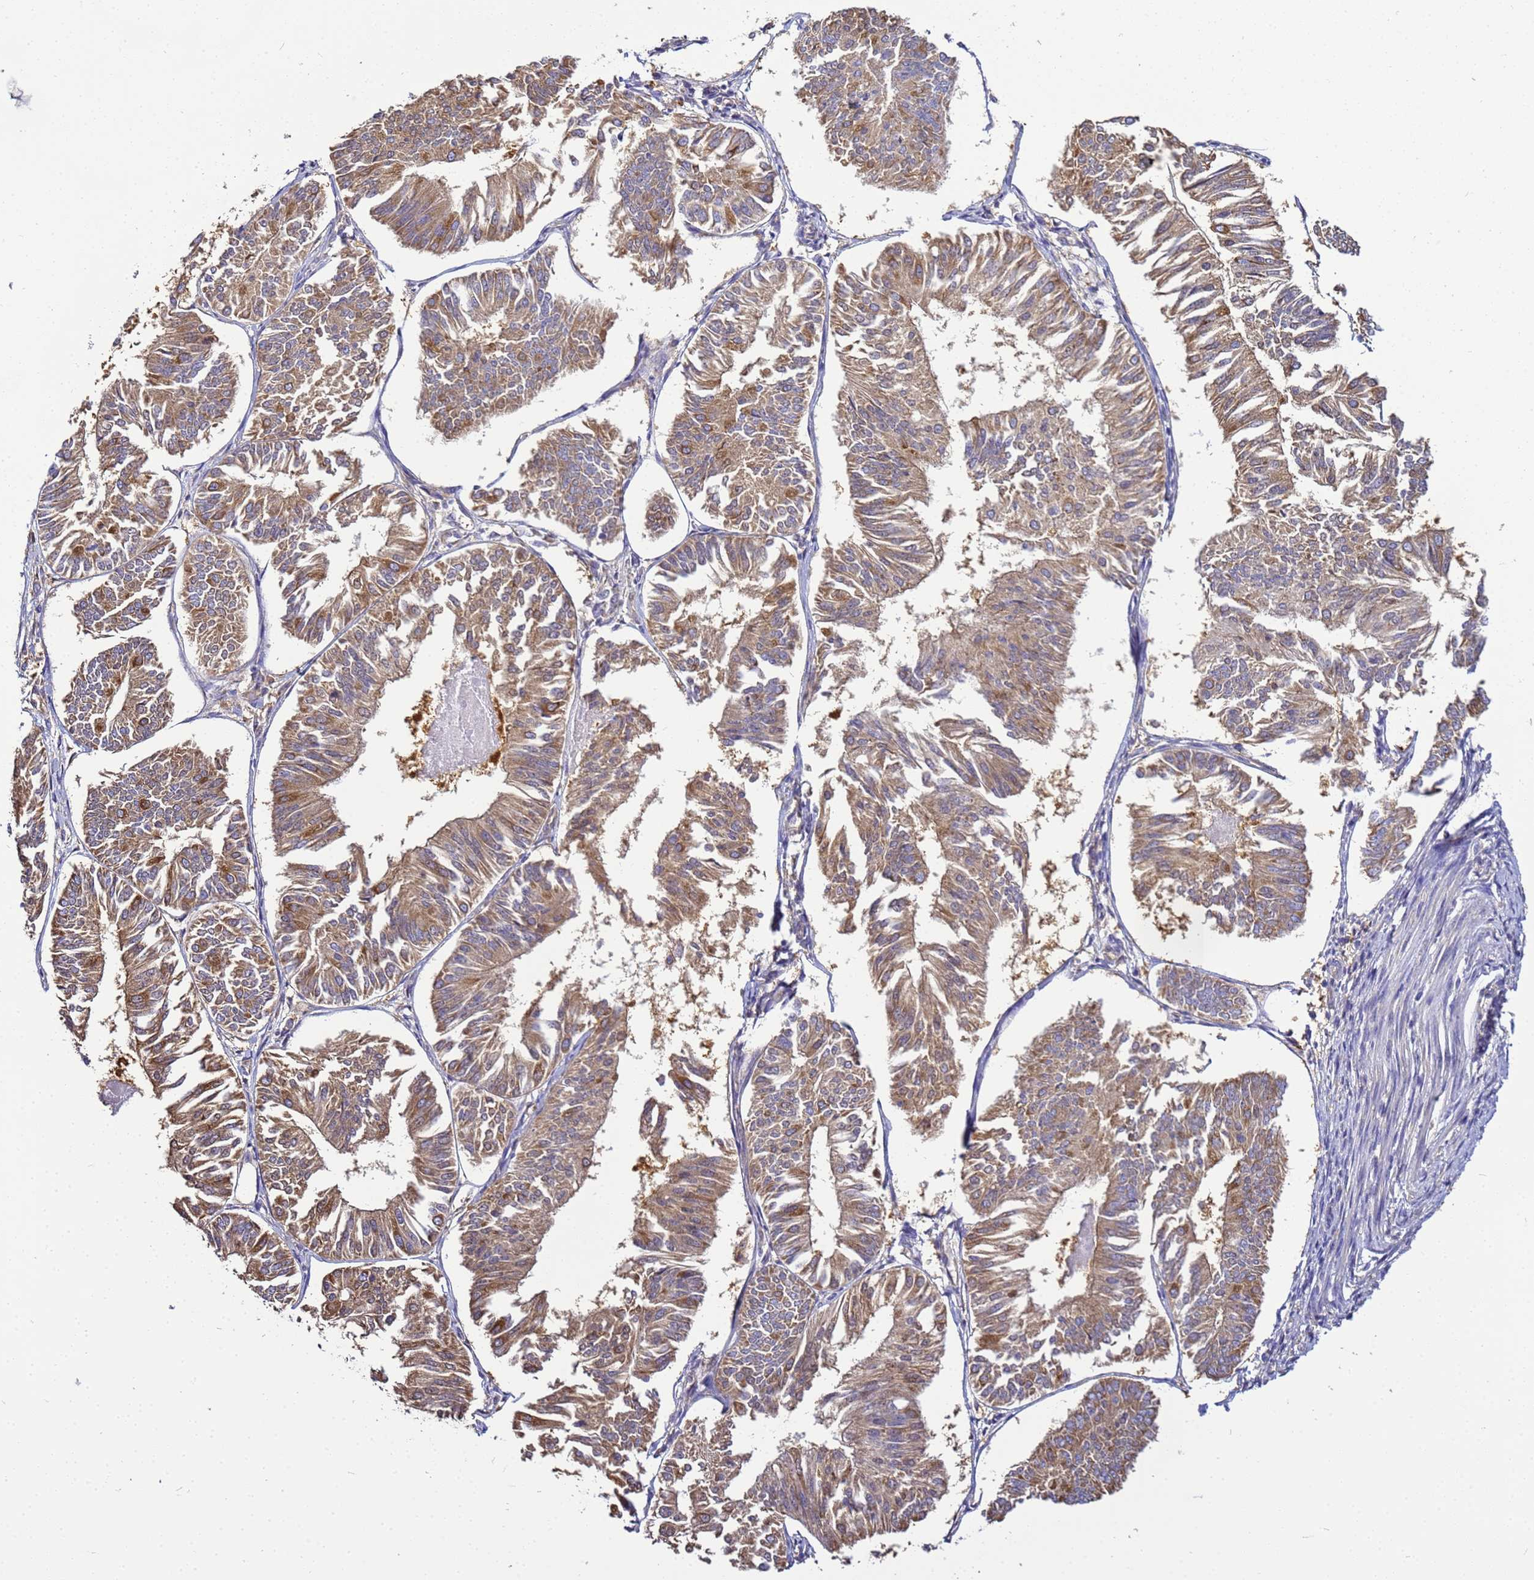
{"staining": {"intensity": "moderate", "quantity": ">75%", "location": "cytoplasmic/membranous"}, "tissue": "endometrial cancer", "cell_type": "Tumor cells", "image_type": "cancer", "snomed": [{"axis": "morphology", "description": "Adenocarcinoma, NOS"}, {"axis": "topography", "description": "Endometrium"}], "caption": "A brown stain shows moderate cytoplasmic/membranous positivity of a protein in human adenocarcinoma (endometrial) tumor cells.", "gene": "NARS1", "patient": {"sex": "female", "age": 58}}